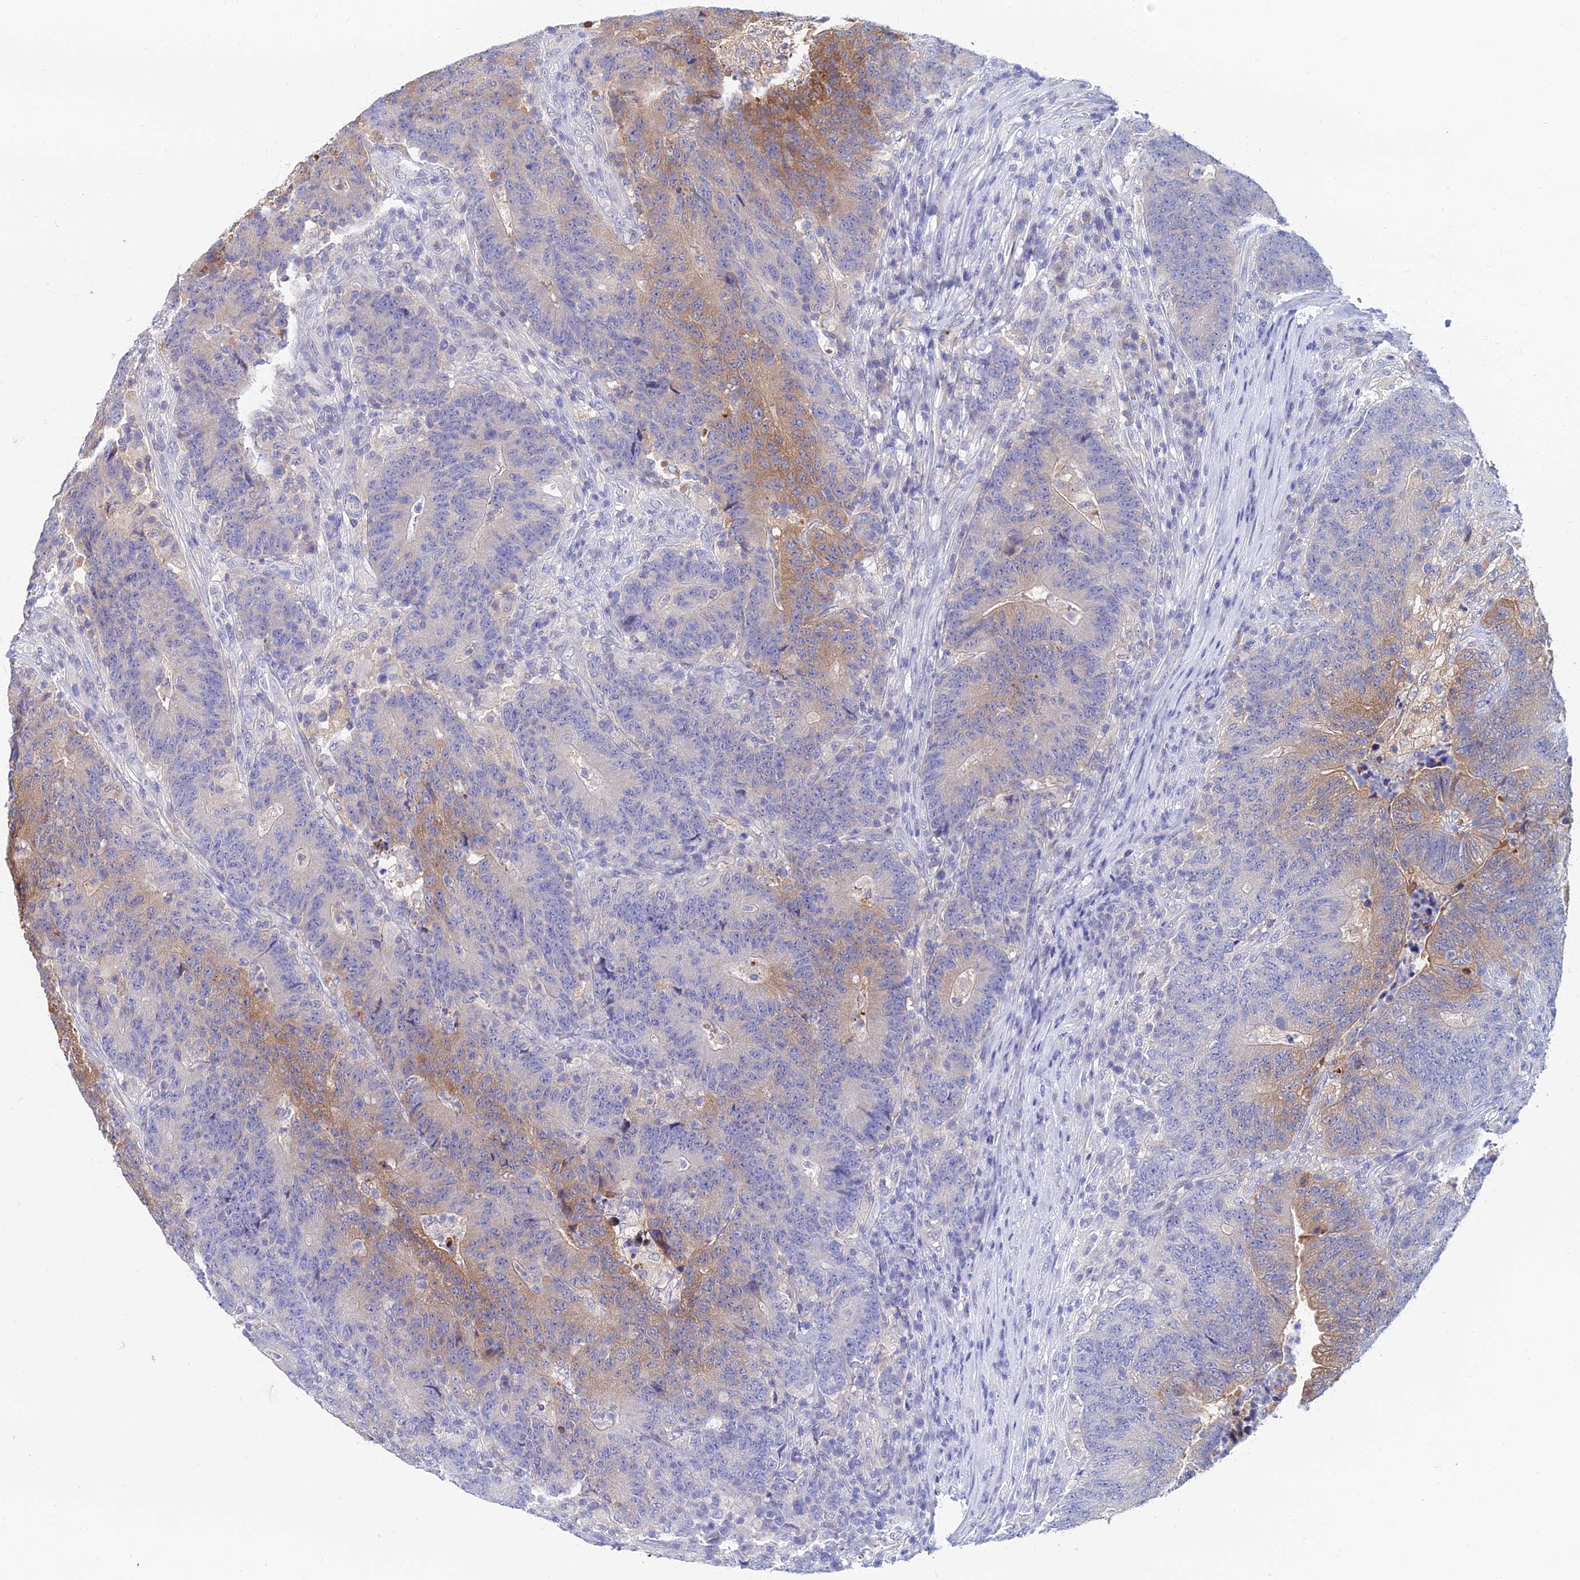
{"staining": {"intensity": "moderate", "quantity": "<25%", "location": "cytoplasmic/membranous"}, "tissue": "colorectal cancer", "cell_type": "Tumor cells", "image_type": "cancer", "snomed": [{"axis": "morphology", "description": "Adenocarcinoma, NOS"}, {"axis": "topography", "description": "Colon"}], "caption": "Protein staining of colorectal cancer tissue displays moderate cytoplasmic/membranous expression in about <25% of tumor cells.", "gene": "B3GALT4", "patient": {"sex": "female", "age": 75}}